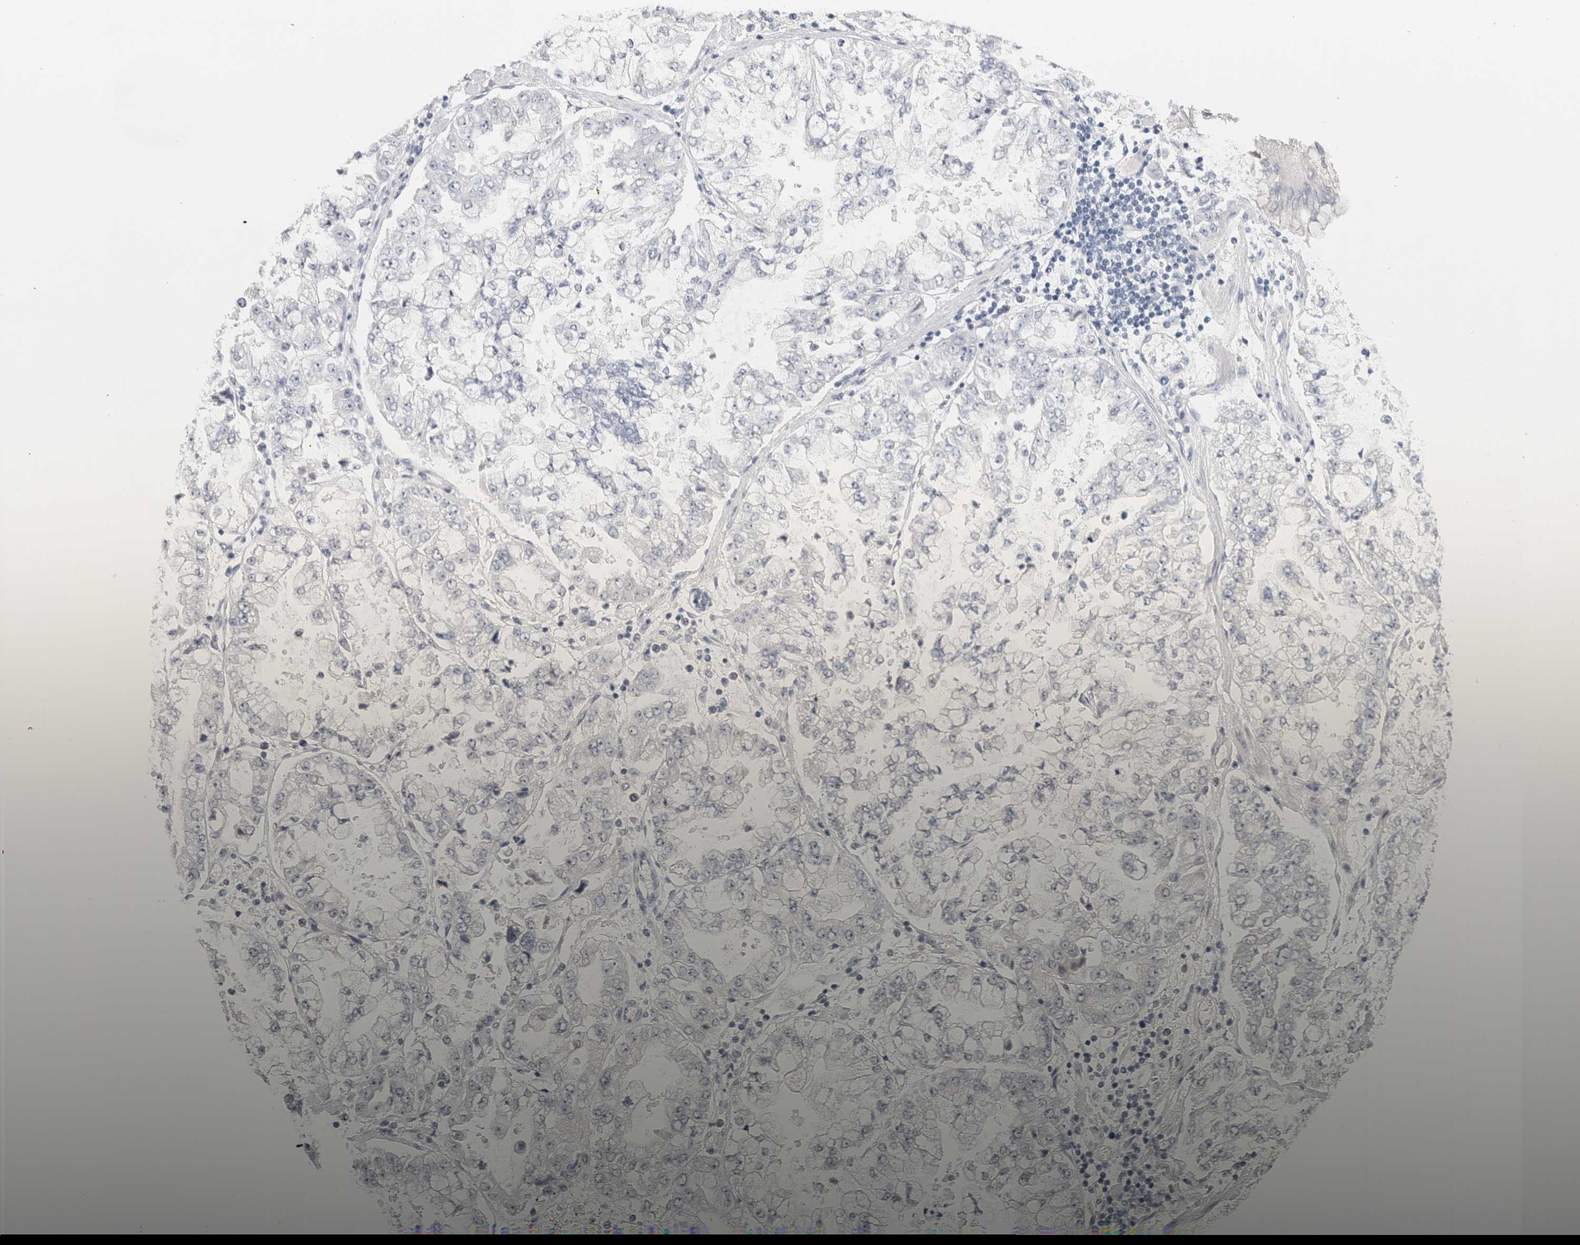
{"staining": {"intensity": "negative", "quantity": "none", "location": "none"}, "tissue": "stomach cancer", "cell_type": "Tumor cells", "image_type": "cancer", "snomed": [{"axis": "morphology", "description": "Adenocarcinoma, NOS"}, {"axis": "topography", "description": "Stomach"}], "caption": "Tumor cells show no significant expression in stomach cancer (adenocarcinoma).", "gene": "TONSL", "patient": {"sex": "male", "age": 76}}